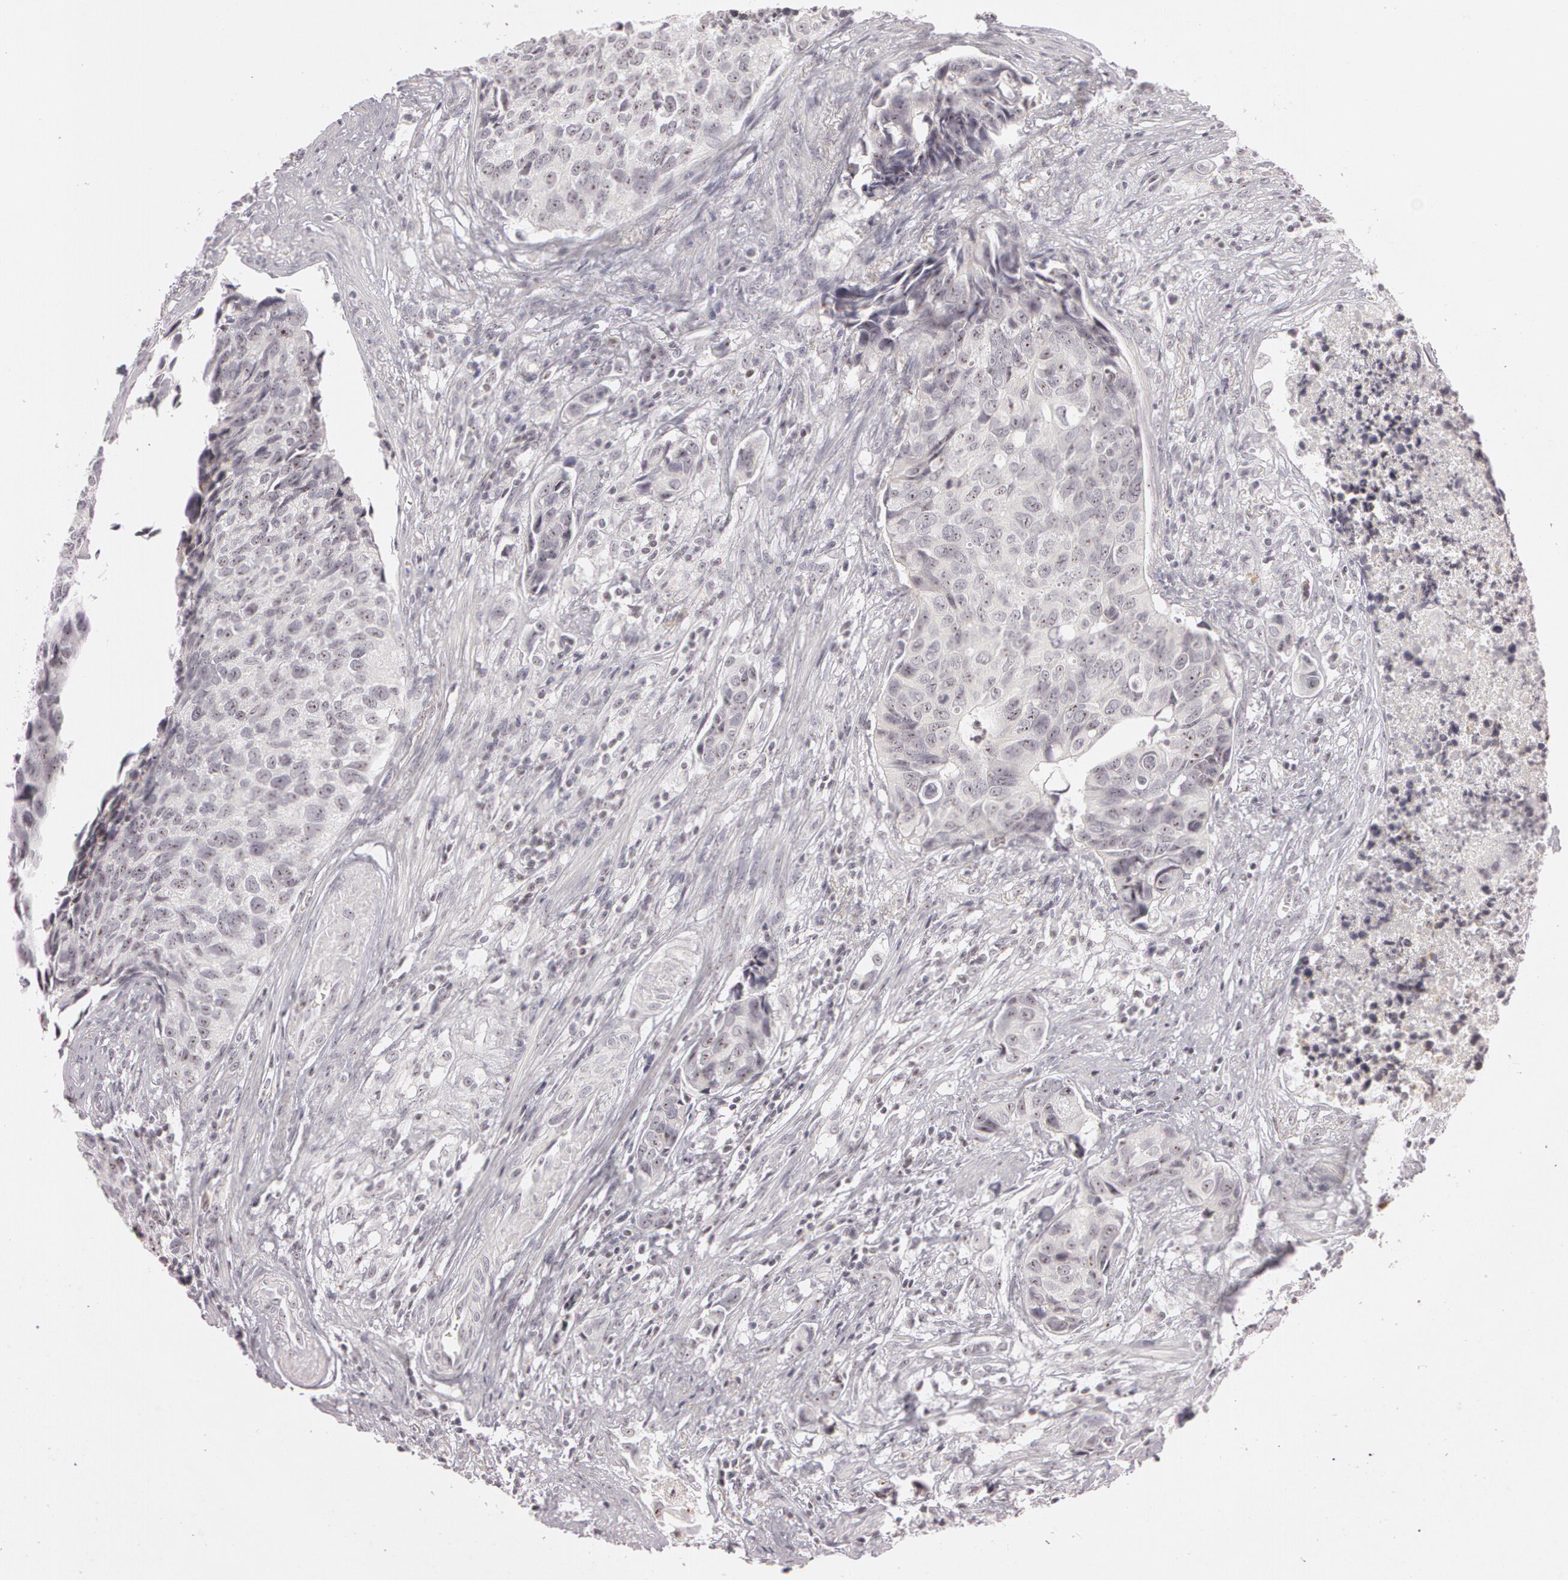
{"staining": {"intensity": "negative", "quantity": "none", "location": "none"}, "tissue": "urothelial cancer", "cell_type": "Tumor cells", "image_type": "cancer", "snomed": [{"axis": "morphology", "description": "Urothelial carcinoma, High grade"}, {"axis": "topography", "description": "Urinary bladder"}], "caption": "Histopathology image shows no significant protein expression in tumor cells of urothelial cancer.", "gene": "FBL", "patient": {"sex": "male", "age": 81}}